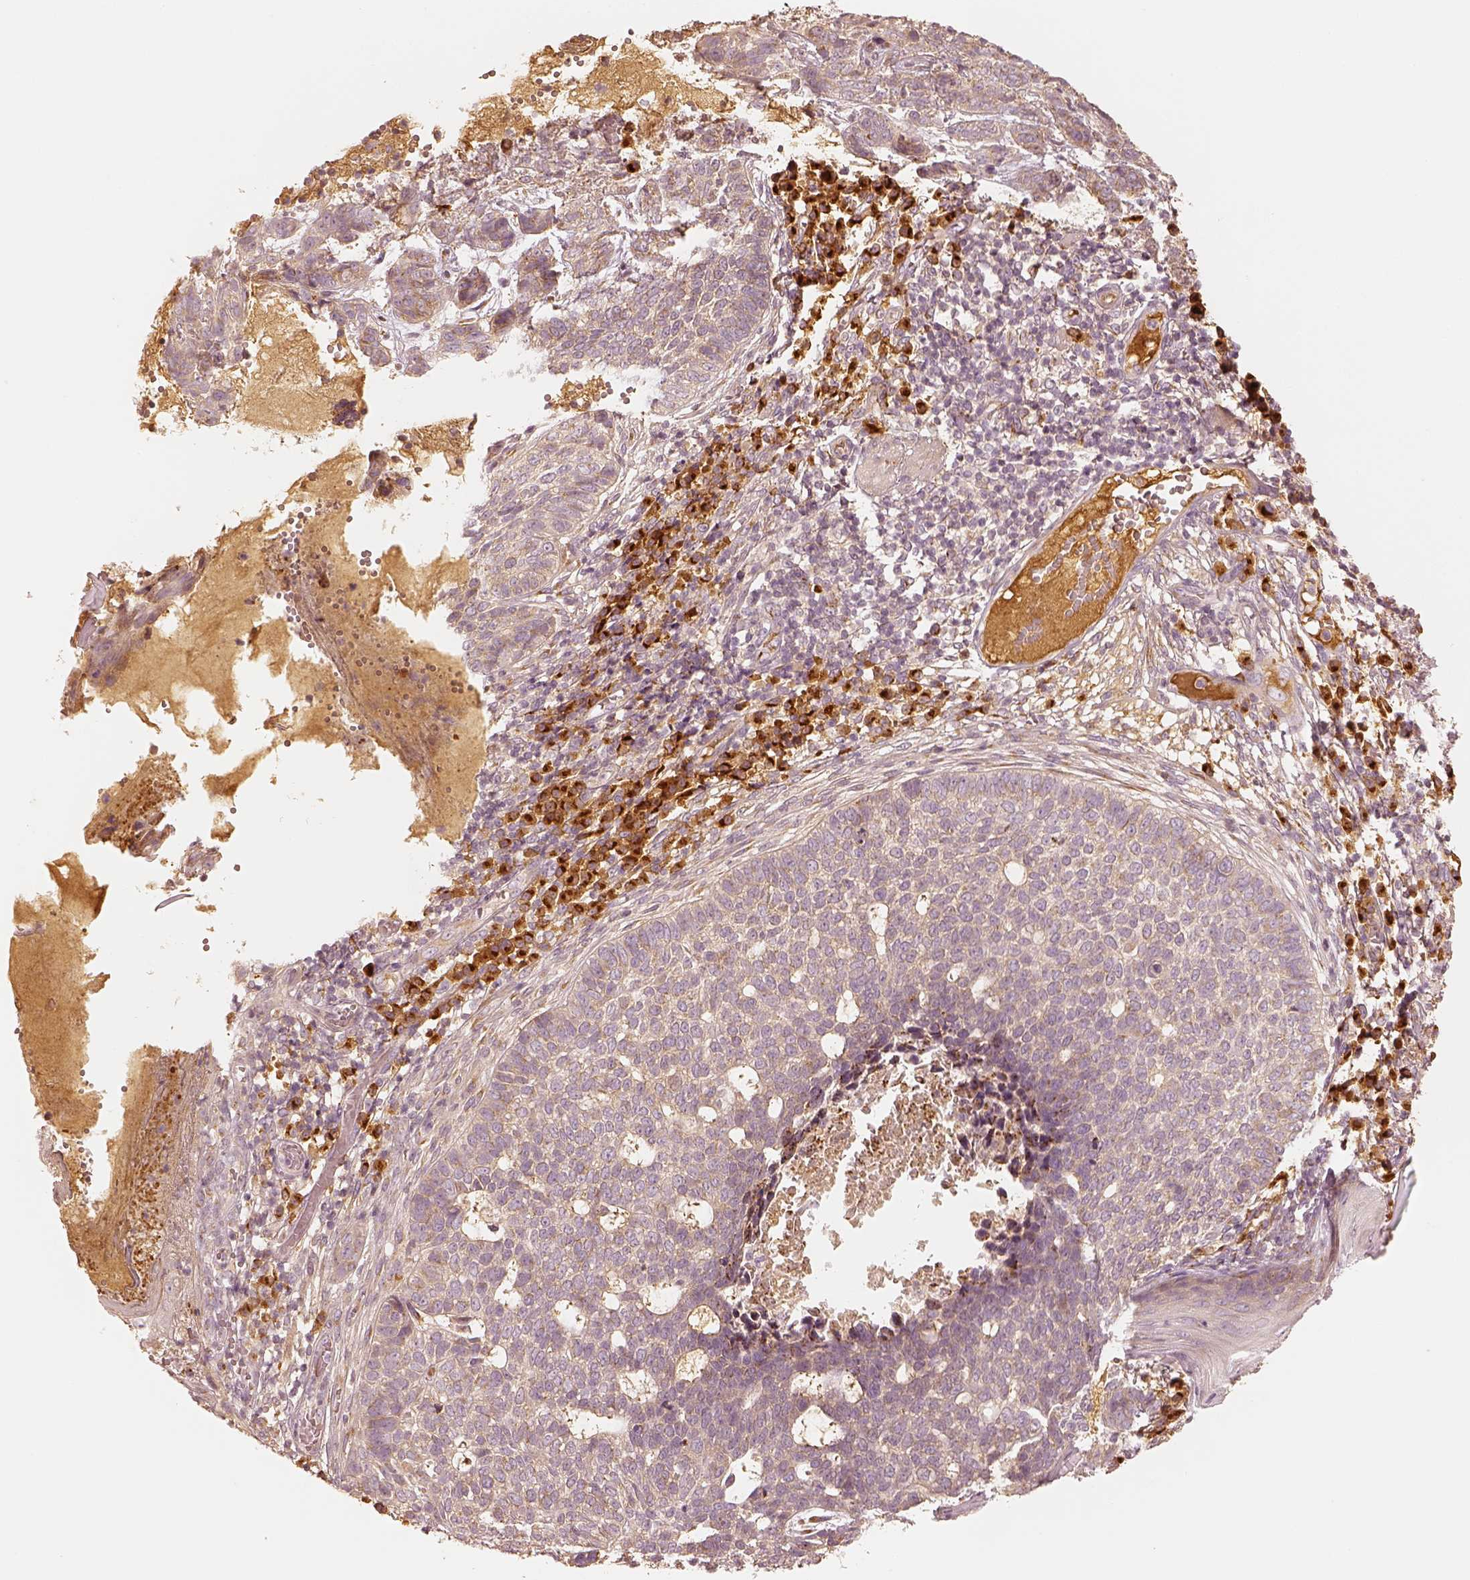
{"staining": {"intensity": "weak", "quantity": "<25%", "location": "cytoplasmic/membranous"}, "tissue": "skin cancer", "cell_type": "Tumor cells", "image_type": "cancer", "snomed": [{"axis": "morphology", "description": "Basal cell carcinoma"}, {"axis": "topography", "description": "Skin"}], "caption": "Tumor cells show no significant protein positivity in skin cancer. Brightfield microscopy of immunohistochemistry stained with DAB (brown) and hematoxylin (blue), captured at high magnification.", "gene": "GORASP2", "patient": {"sex": "female", "age": 69}}